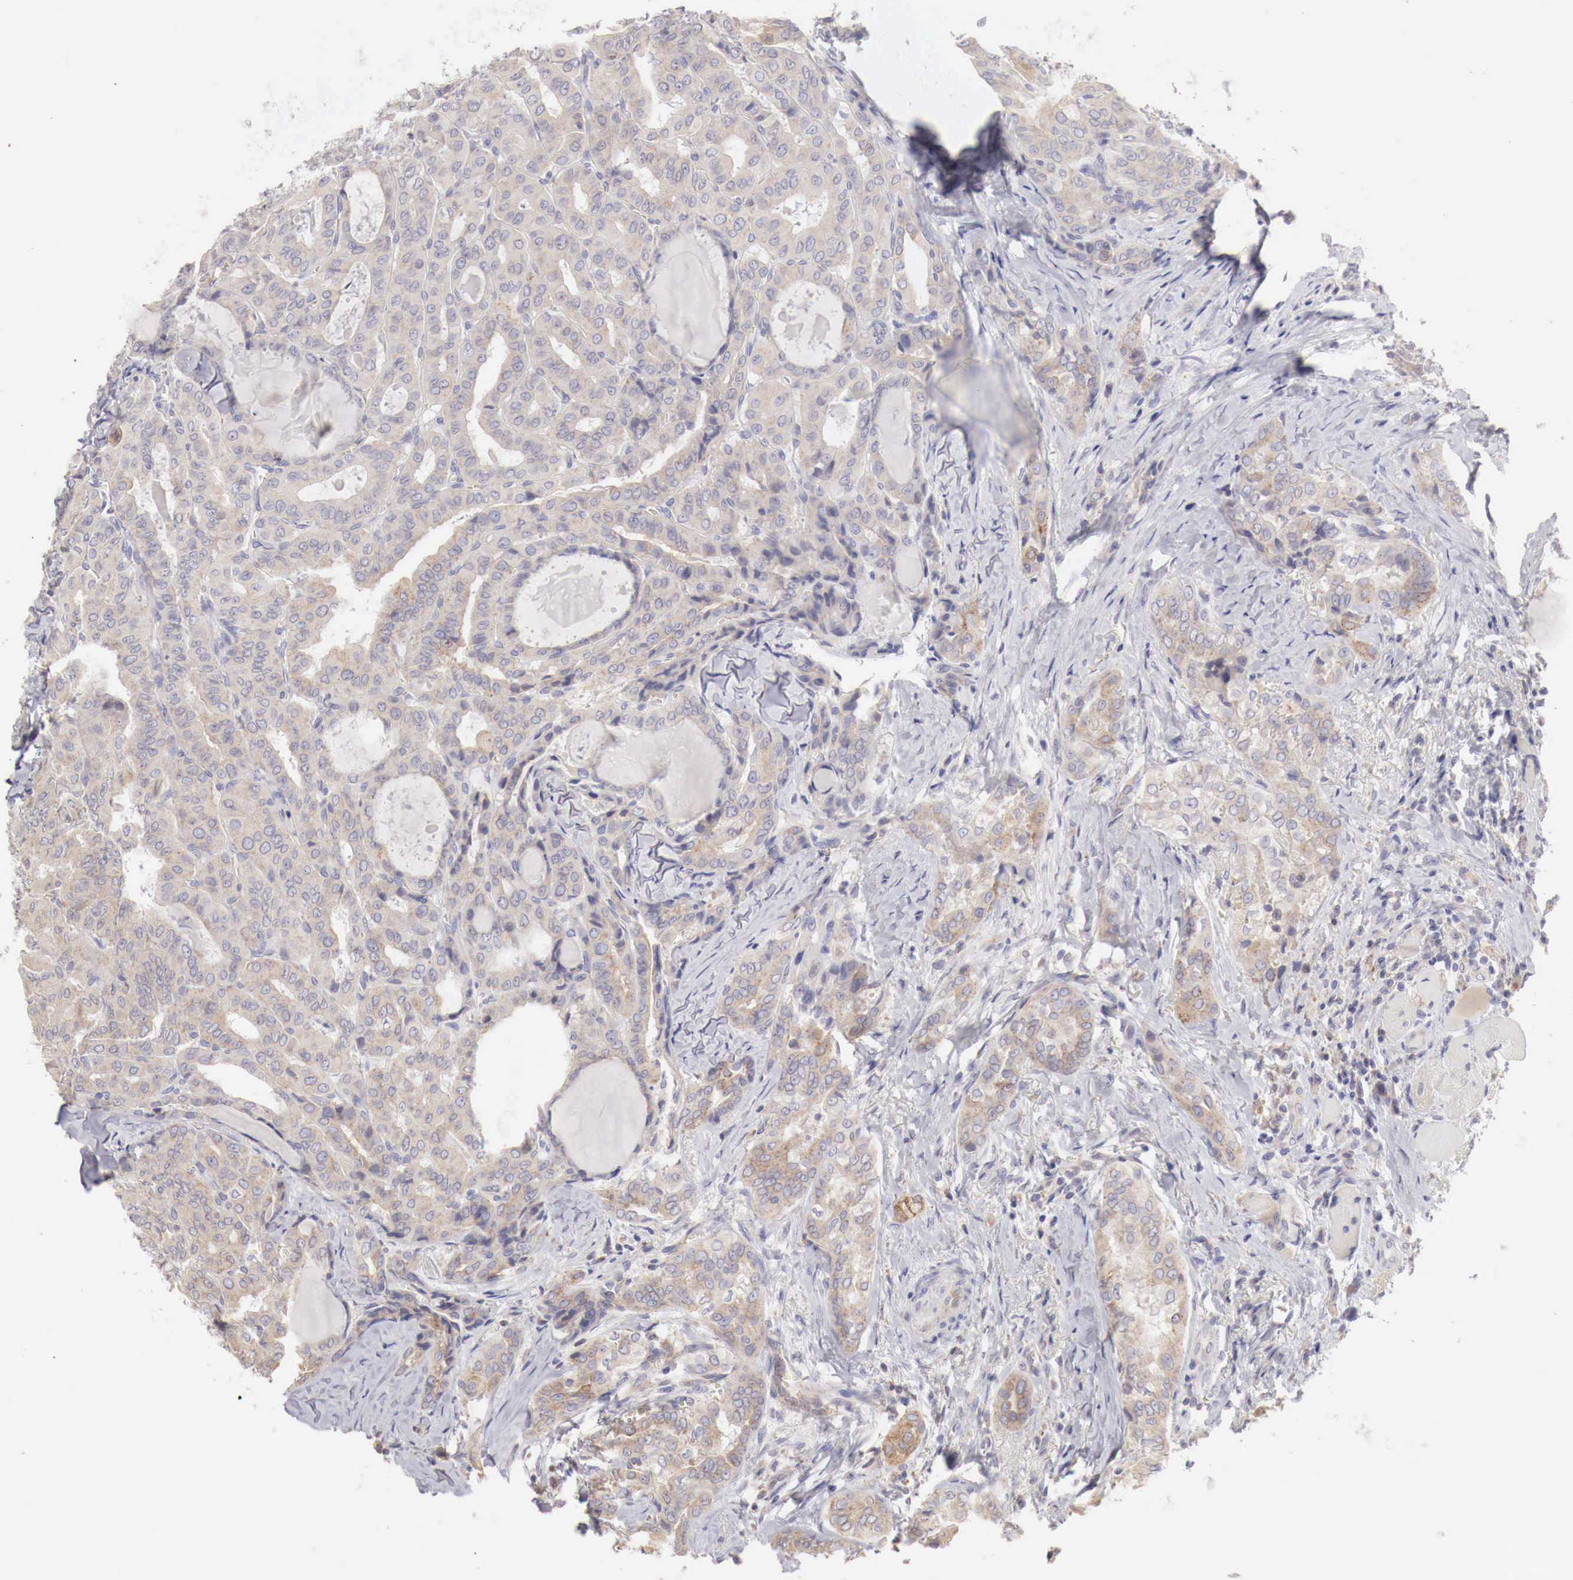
{"staining": {"intensity": "weak", "quantity": ">75%", "location": "cytoplasmic/membranous"}, "tissue": "thyroid cancer", "cell_type": "Tumor cells", "image_type": "cancer", "snomed": [{"axis": "morphology", "description": "Papillary adenocarcinoma, NOS"}, {"axis": "topography", "description": "Thyroid gland"}], "caption": "Human thyroid papillary adenocarcinoma stained for a protein (brown) demonstrates weak cytoplasmic/membranous positive staining in about >75% of tumor cells.", "gene": "NSDHL", "patient": {"sex": "female", "age": 71}}